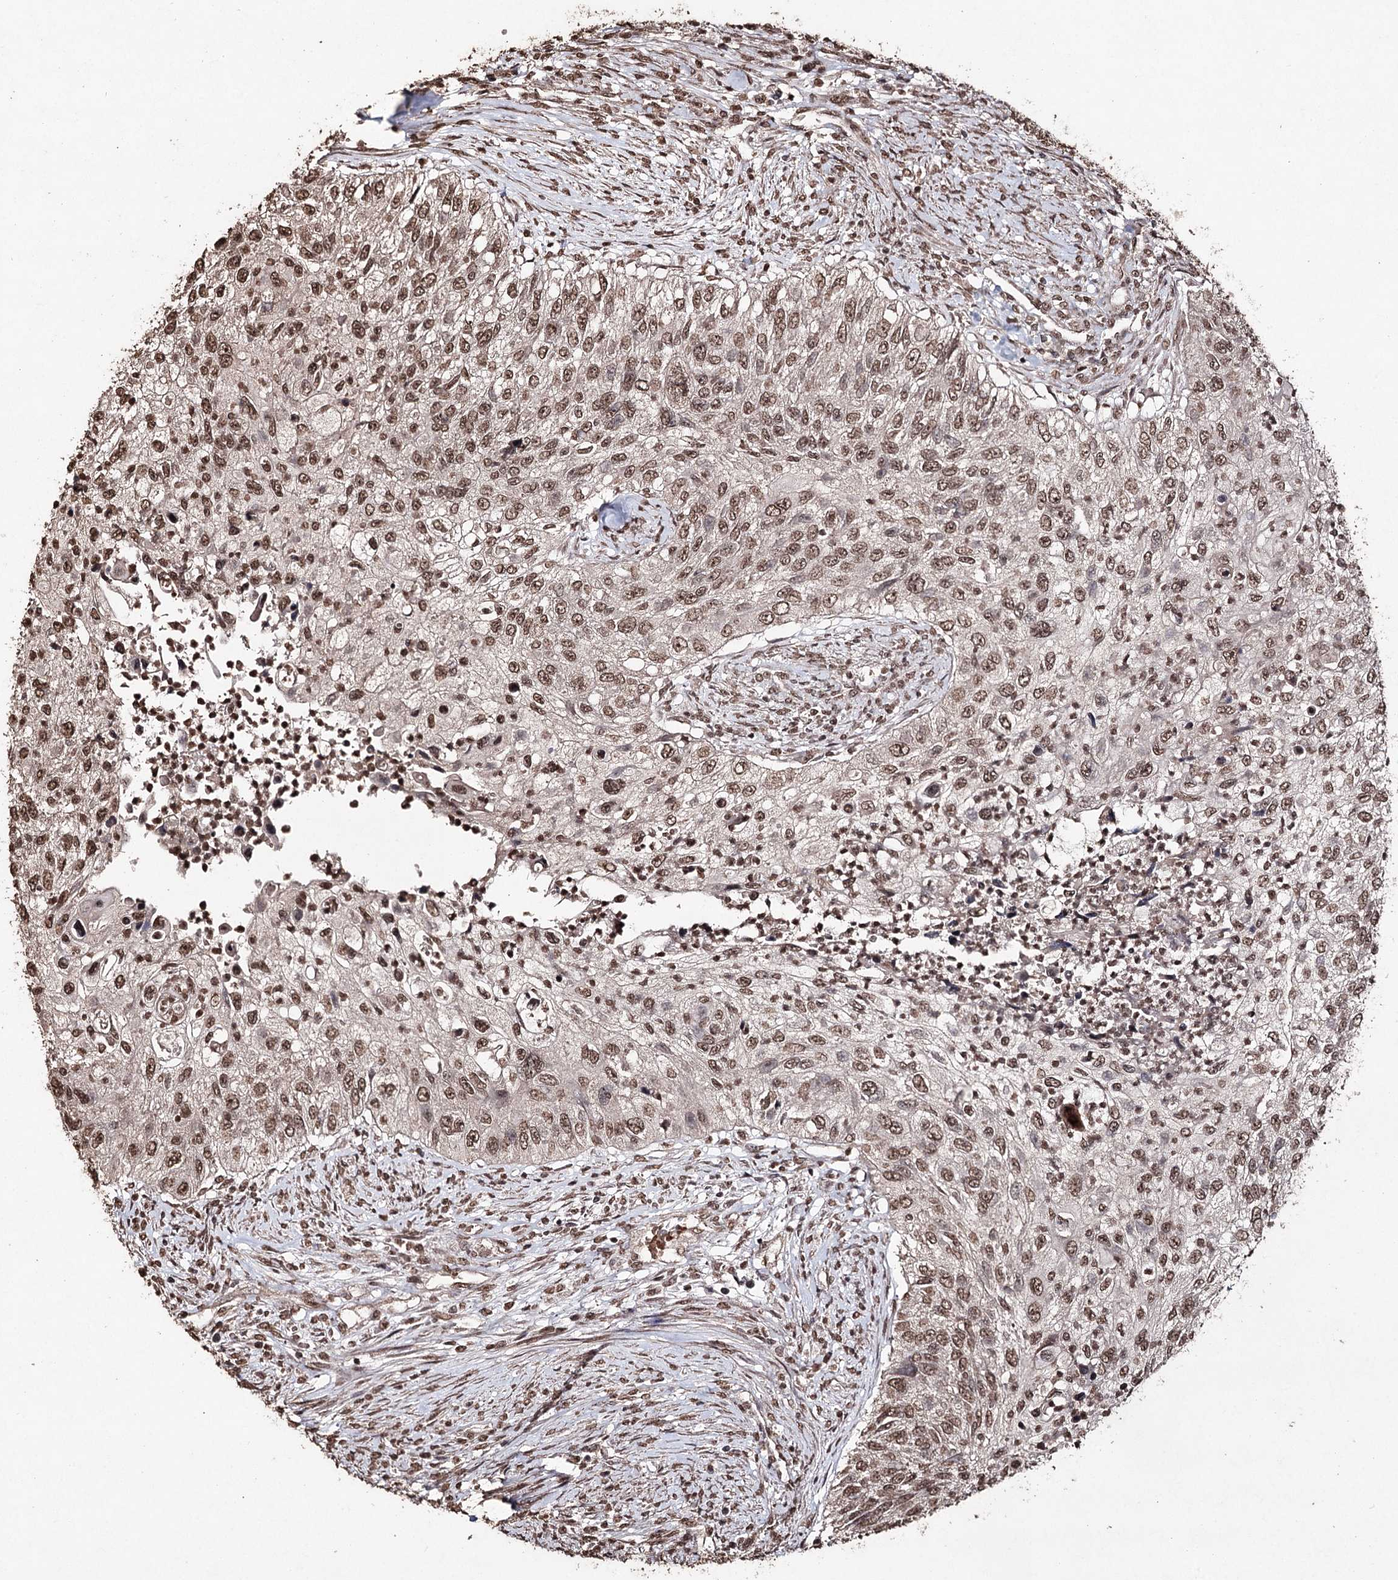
{"staining": {"intensity": "moderate", "quantity": ">75%", "location": "nuclear"}, "tissue": "urothelial cancer", "cell_type": "Tumor cells", "image_type": "cancer", "snomed": [{"axis": "morphology", "description": "Urothelial carcinoma, High grade"}, {"axis": "topography", "description": "Urinary bladder"}], "caption": "High-grade urothelial carcinoma was stained to show a protein in brown. There is medium levels of moderate nuclear expression in approximately >75% of tumor cells.", "gene": "ATG14", "patient": {"sex": "female", "age": 60}}